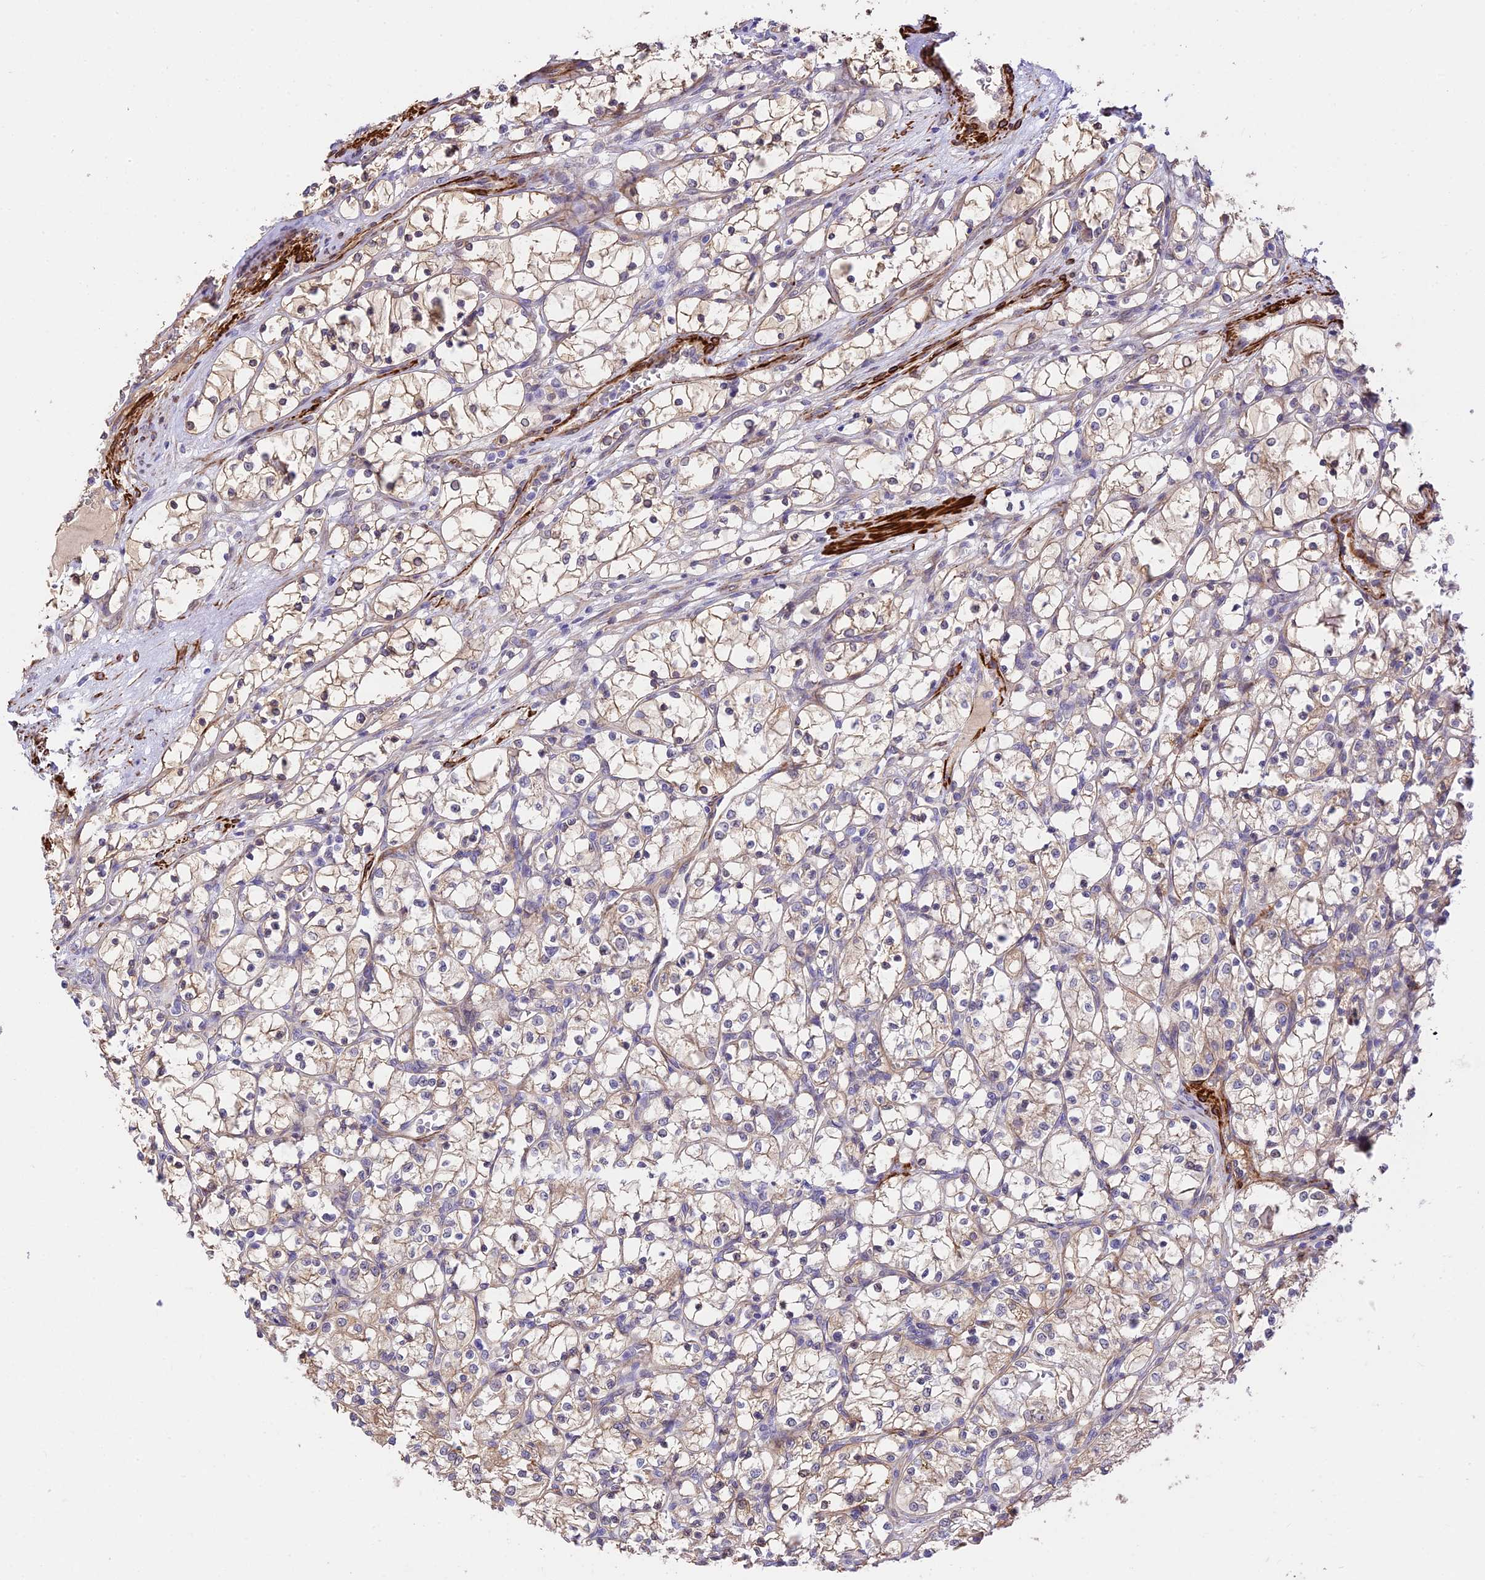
{"staining": {"intensity": "weak", "quantity": "25%-75%", "location": "cytoplasmic/membranous"}, "tissue": "renal cancer", "cell_type": "Tumor cells", "image_type": "cancer", "snomed": [{"axis": "morphology", "description": "Adenocarcinoma, NOS"}, {"axis": "topography", "description": "Kidney"}], "caption": "The photomicrograph demonstrates staining of renal adenocarcinoma, revealing weak cytoplasmic/membranous protein positivity (brown color) within tumor cells. The staining was performed using DAB to visualize the protein expression in brown, while the nuclei were stained in blue with hematoxylin (Magnification: 20x).", "gene": "ANKRD50", "patient": {"sex": "female", "age": 69}}